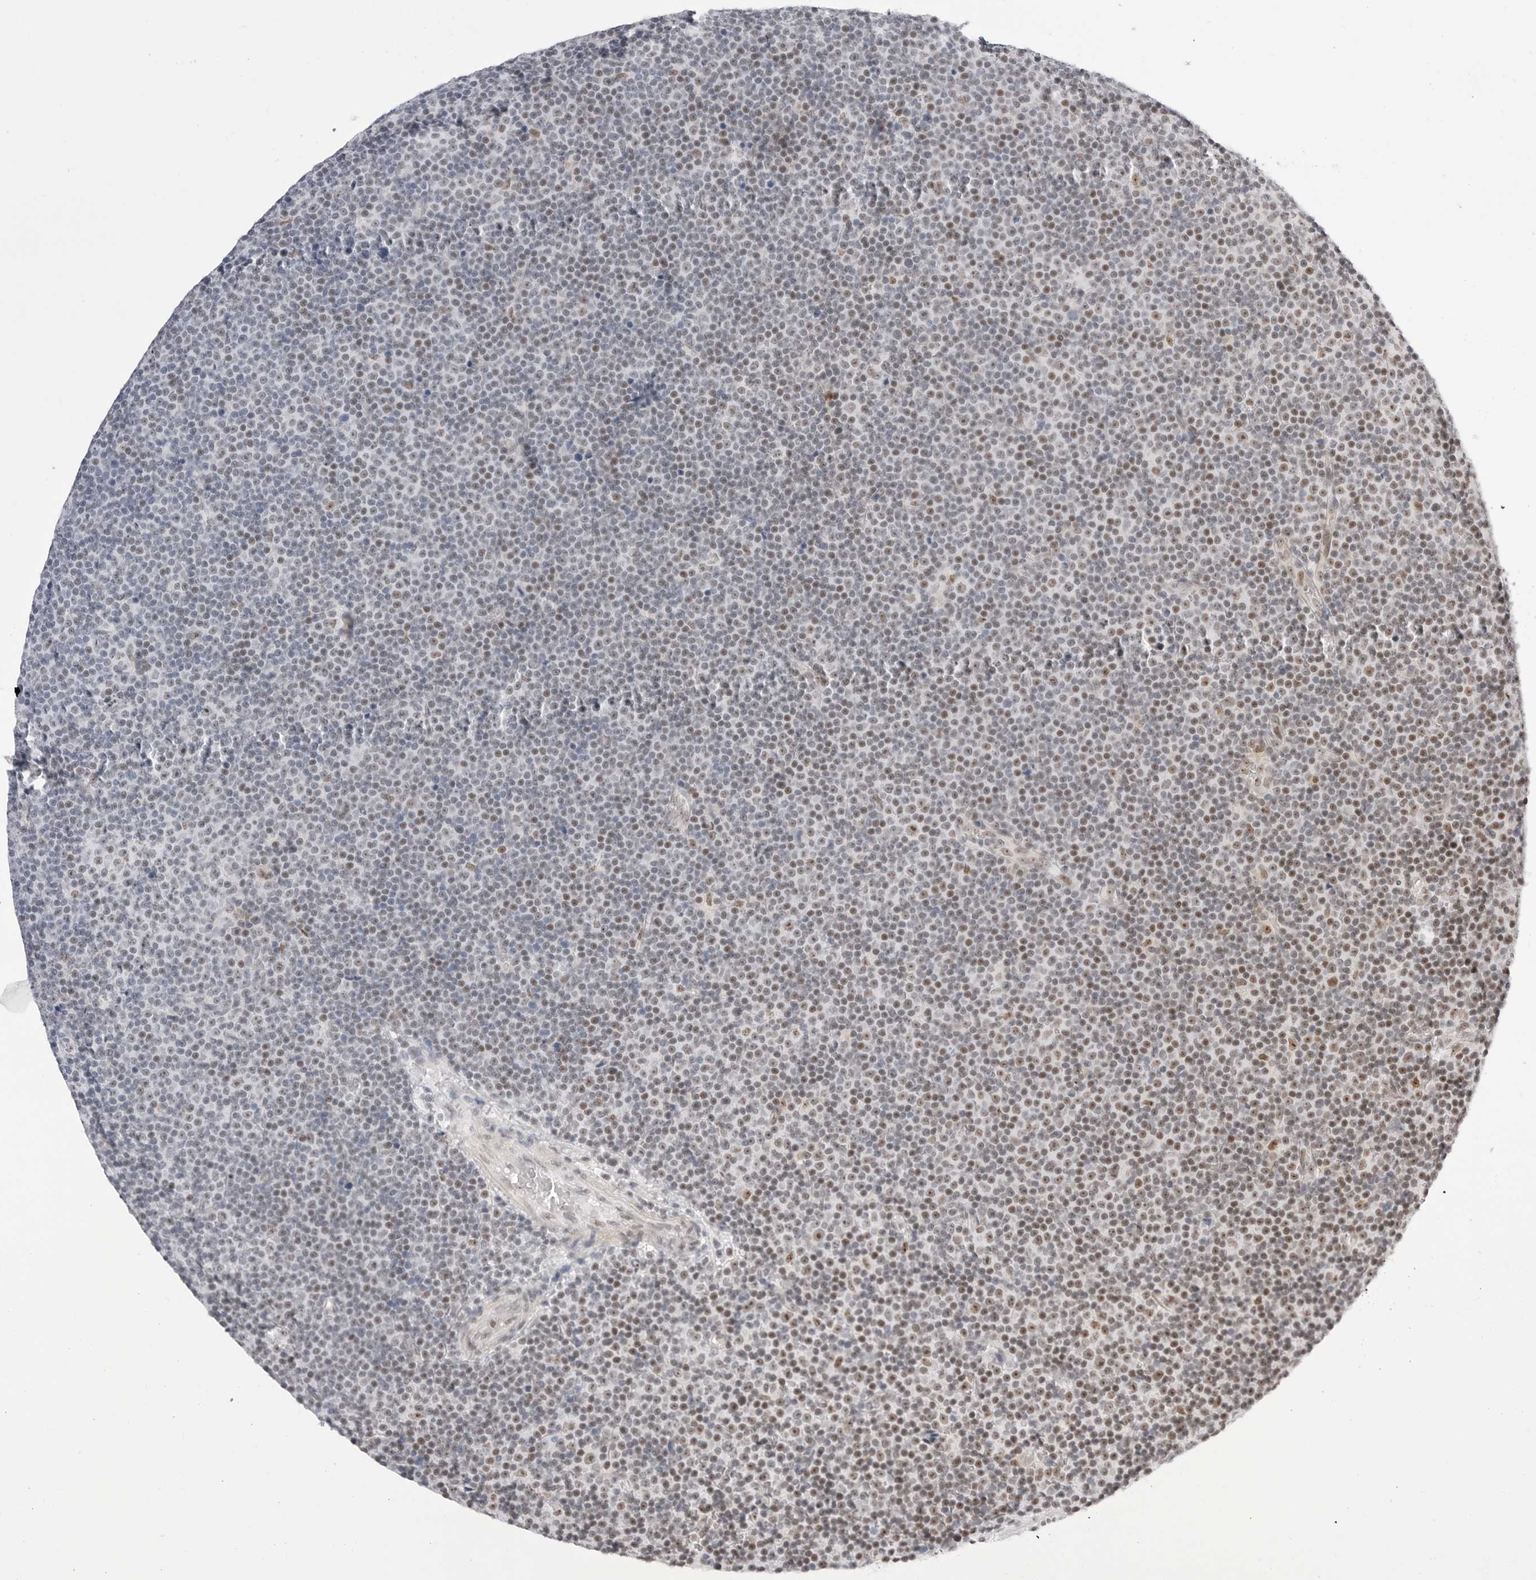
{"staining": {"intensity": "moderate", "quantity": "<25%", "location": "nuclear"}, "tissue": "lymphoma", "cell_type": "Tumor cells", "image_type": "cancer", "snomed": [{"axis": "morphology", "description": "Malignant lymphoma, non-Hodgkin's type, Low grade"}, {"axis": "topography", "description": "Lymph node"}], "caption": "Immunohistochemistry (IHC) image of neoplastic tissue: human low-grade malignant lymphoma, non-Hodgkin's type stained using immunohistochemistry (IHC) displays low levels of moderate protein expression localized specifically in the nuclear of tumor cells, appearing as a nuclear brown color.", "gene": "C1orf162", "patient": {"sex": "female", "age": 67}}